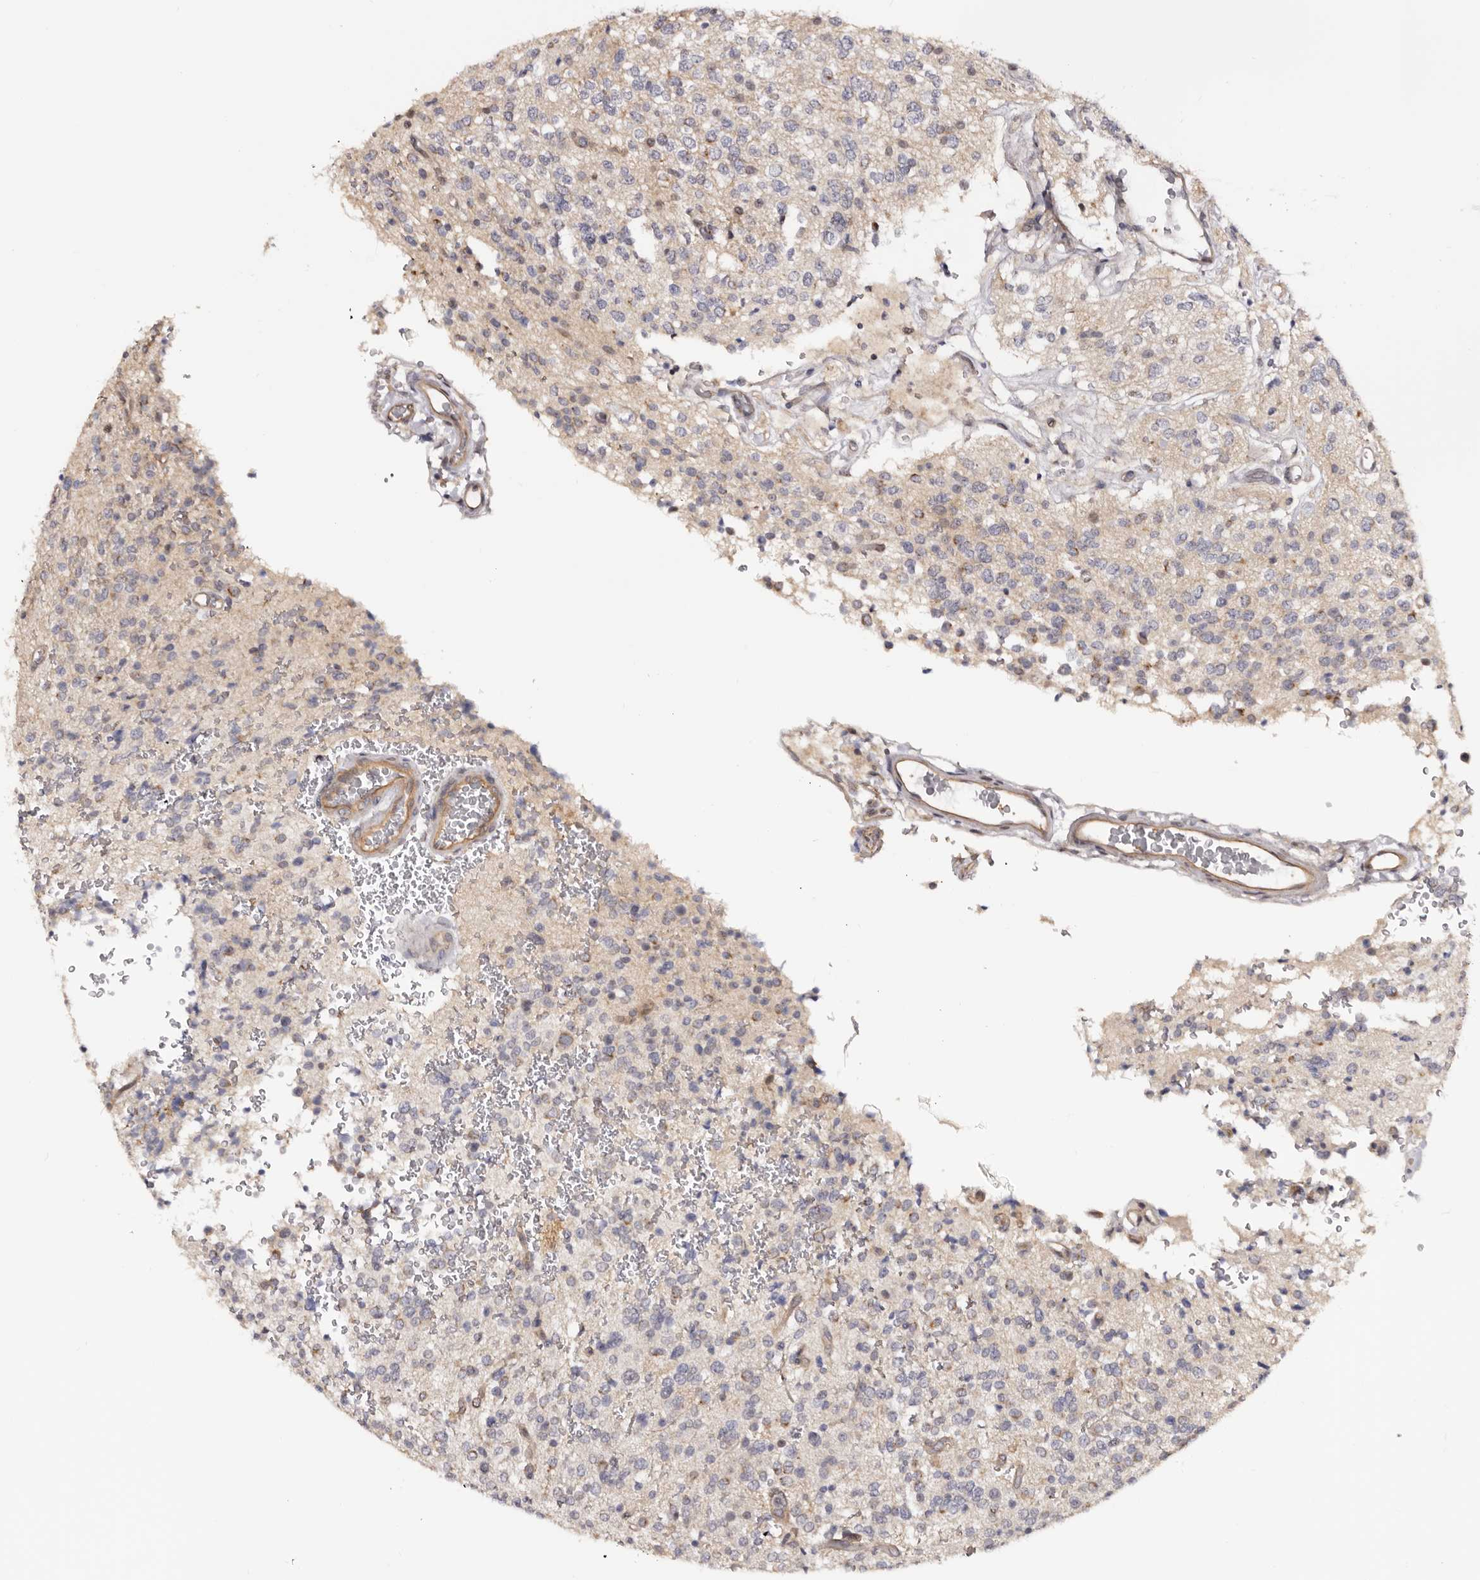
{"staining": {"intensity": "negative", "quantity": "none", "location": "none"}, "tissue": "glioma", "cell_type": "Tumor cells", "image_type": "cancer", "snomed": [{"axis": "morphology", "description": "Glioma, malignant, High grade"}, {"axis": "topography", "description": "Brain"}], "caption": "Human high-grade glioma (malignant) stained for a protein using immunohistochemistry exhibits no positivity in tumor cells.", "gene": "NOL12", "patient": {"sex": "male", "age": 34}}